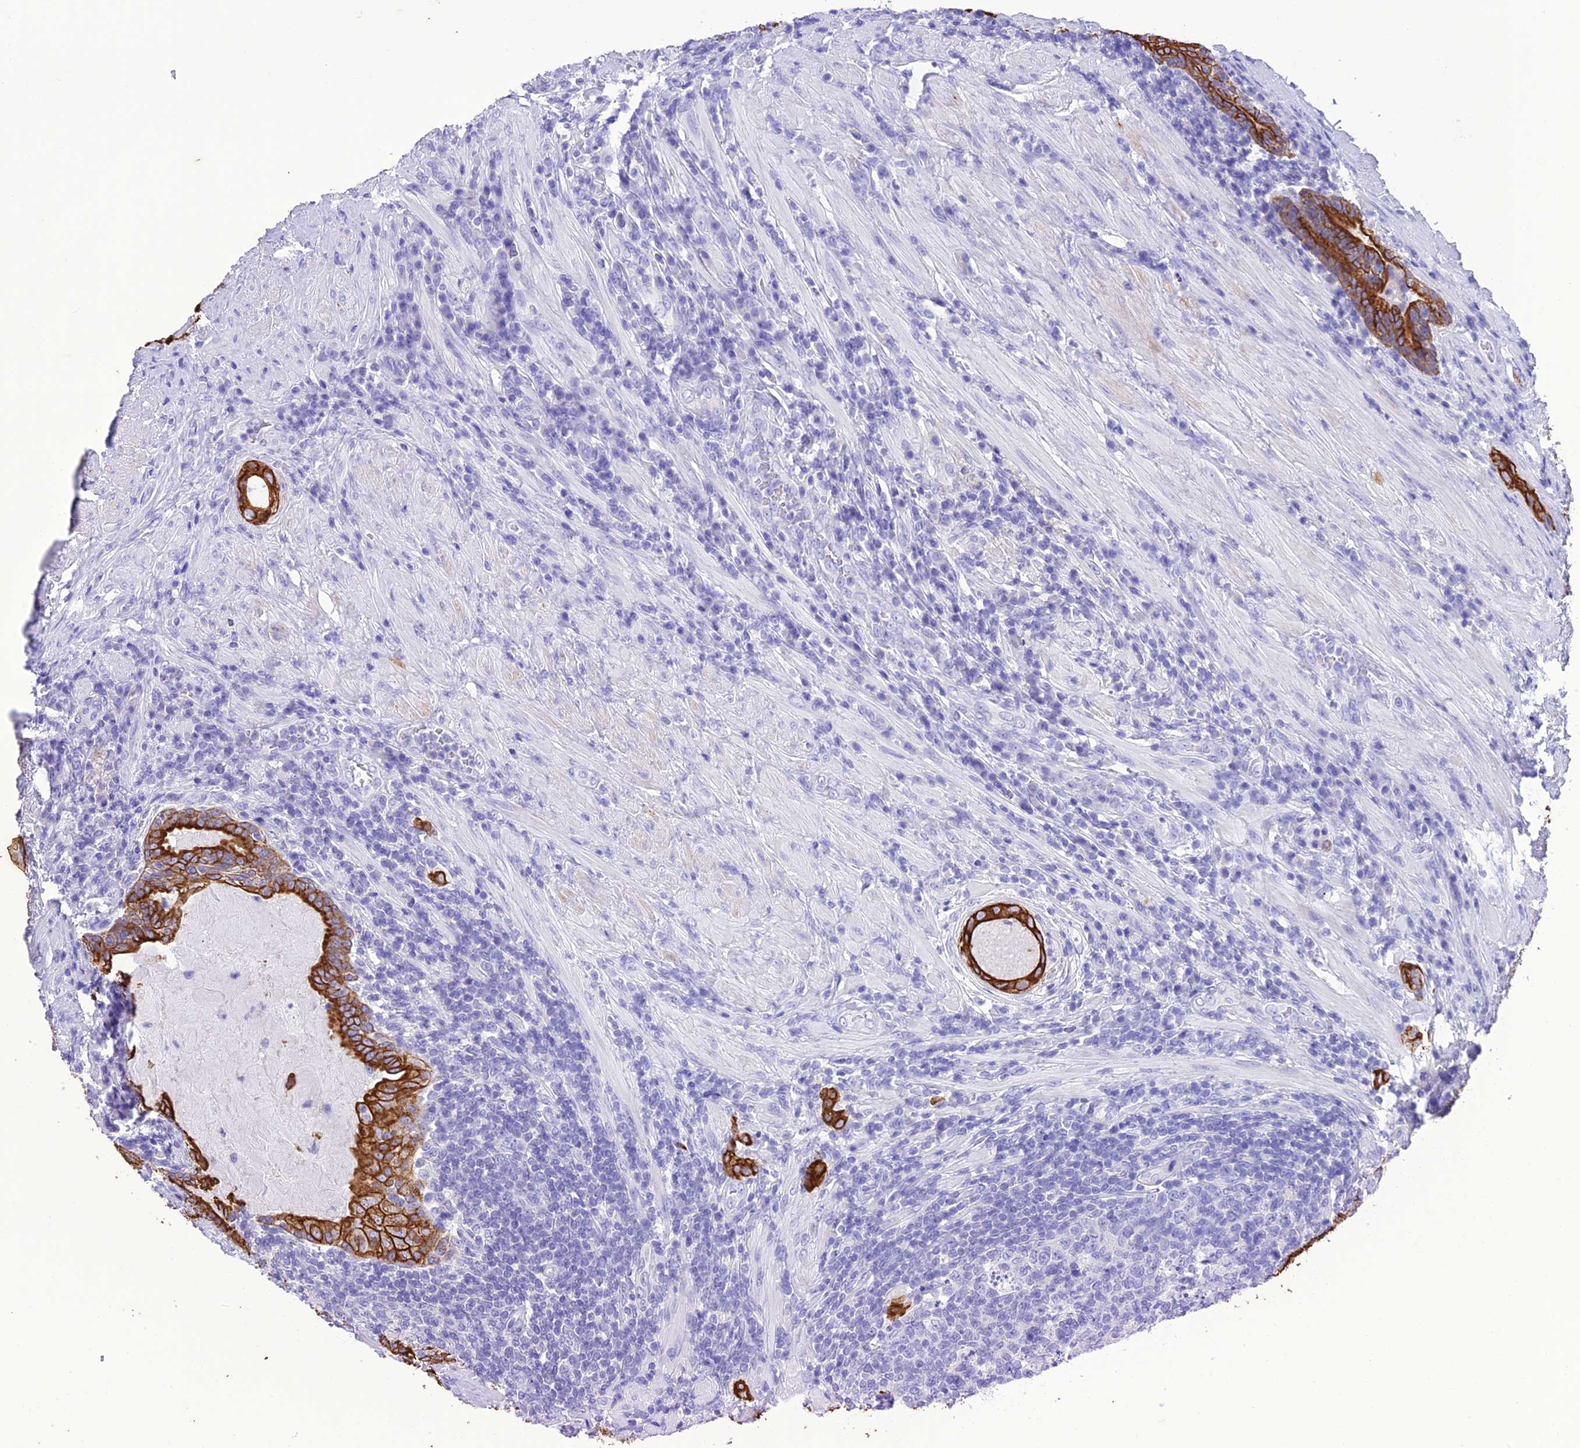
{"staining": {"intensity": "strong", "quantity": ">75%", "location": "cytoplasmic/membranous"}, "tissue": "prostate cancer", "cell_type": "Tumor cells", "image_type": "cancer", "snomed": [{"axis": "morphology", "description": "Adenocarcinoma, Low grade"}, {"axis": "topography", "description": "Prostate"}], "caption": "A photomicrograph of human low-grade adenocarcinoma (prostate) stained for a protein demonstrates strong cytoplasmic/membranous brown staining in tumor cells.", "gene": "VPS52", "patient": {"sex": "male", "age": 68}}